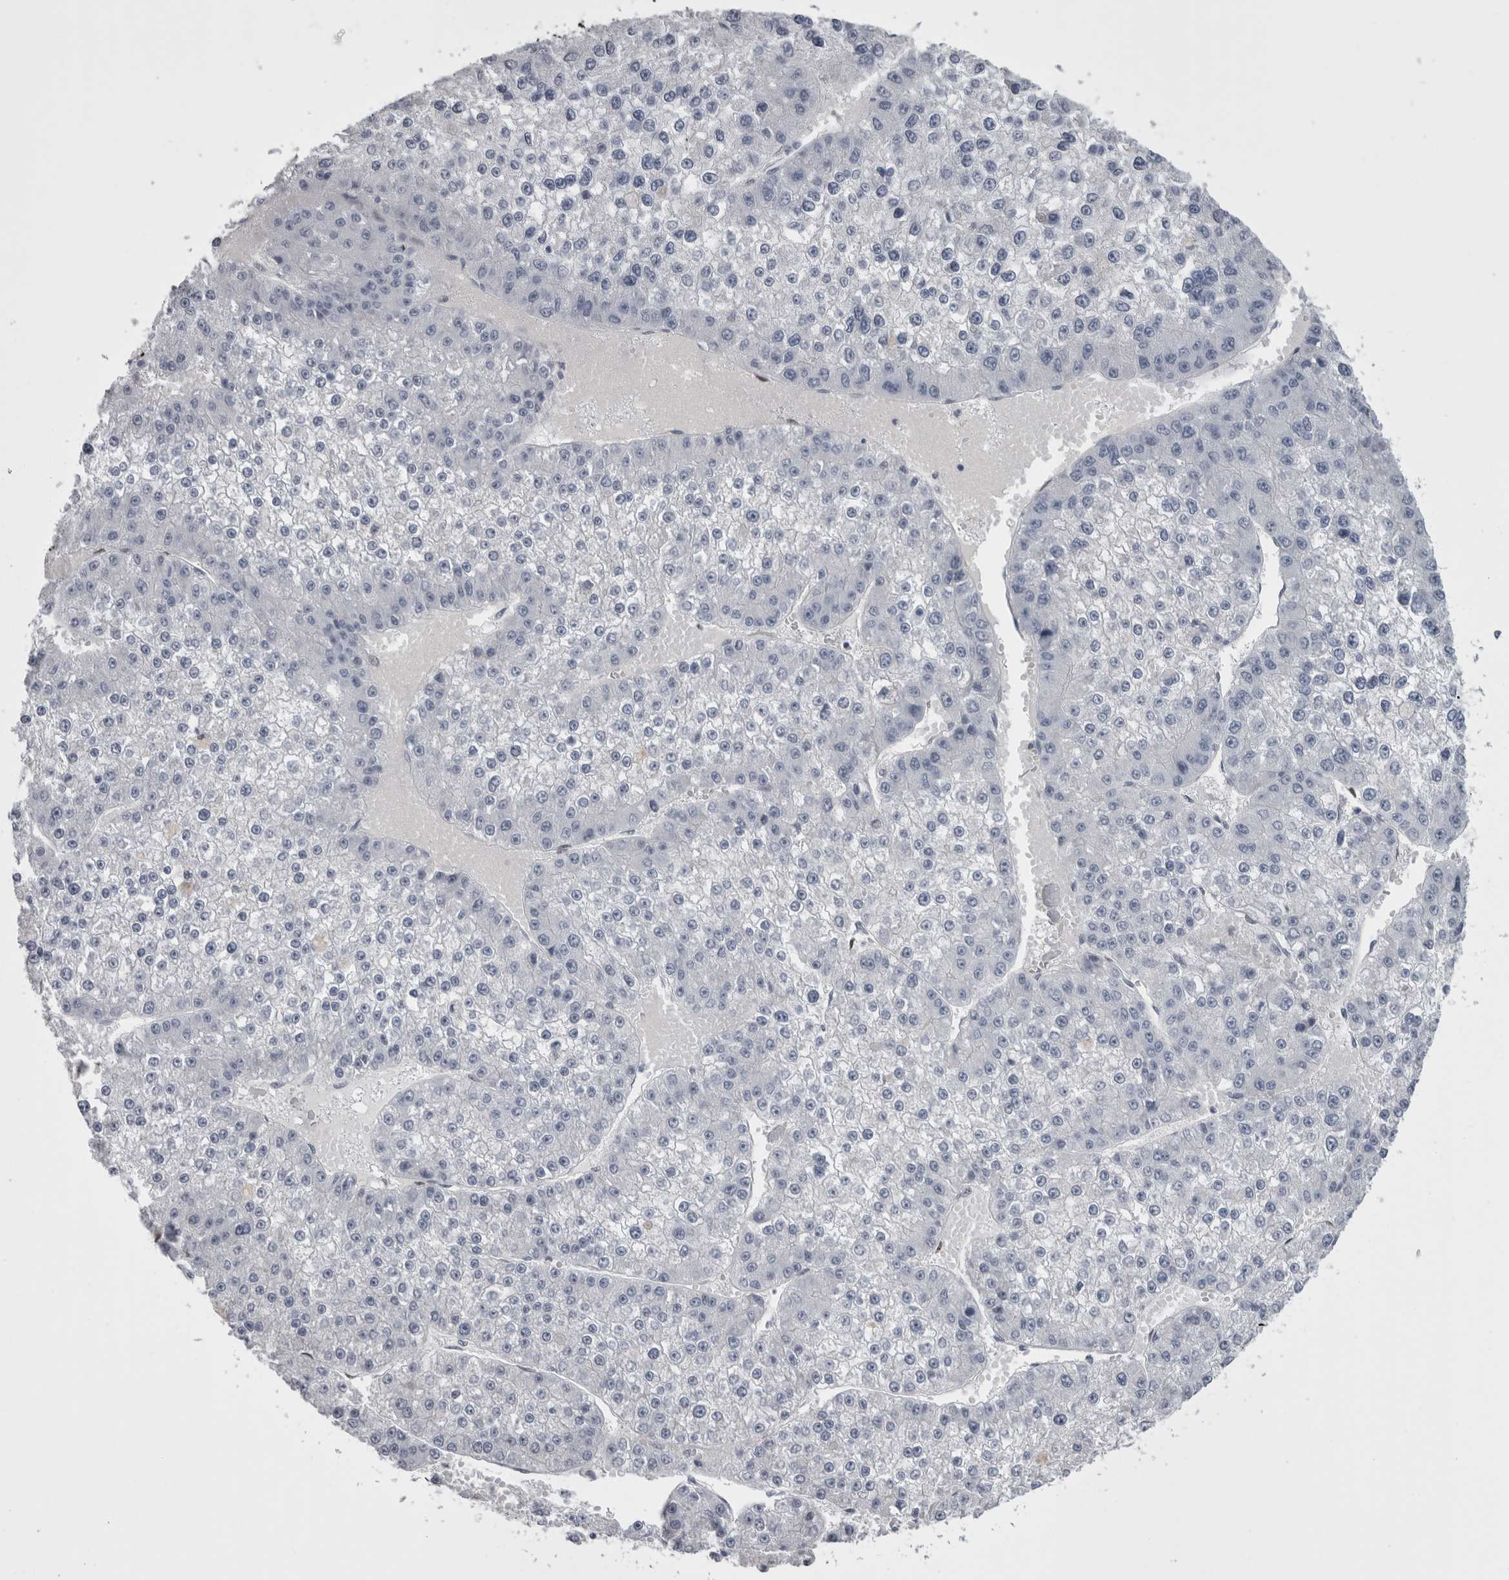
{"staining": {"intensity": "negative", "quantity": "none", "location": "none"}, "tissue": "liver cancer", "cell_type": "Tumor cells", "image_type": "cancer", "snomed": [{"axis": "morphology", "description": "Carcinoma, Hepatocellular, NOS"}, {"axis": "topography", "description": "Liver"}], "caption": "Protein analysis of liver cancer exhibits no significant expression in tumor cells. (Immunohistochemistry, brightfield microscopy, high magnification).", "gene": "C1orf54", "patient": {"sex": "female", "age": 73}}